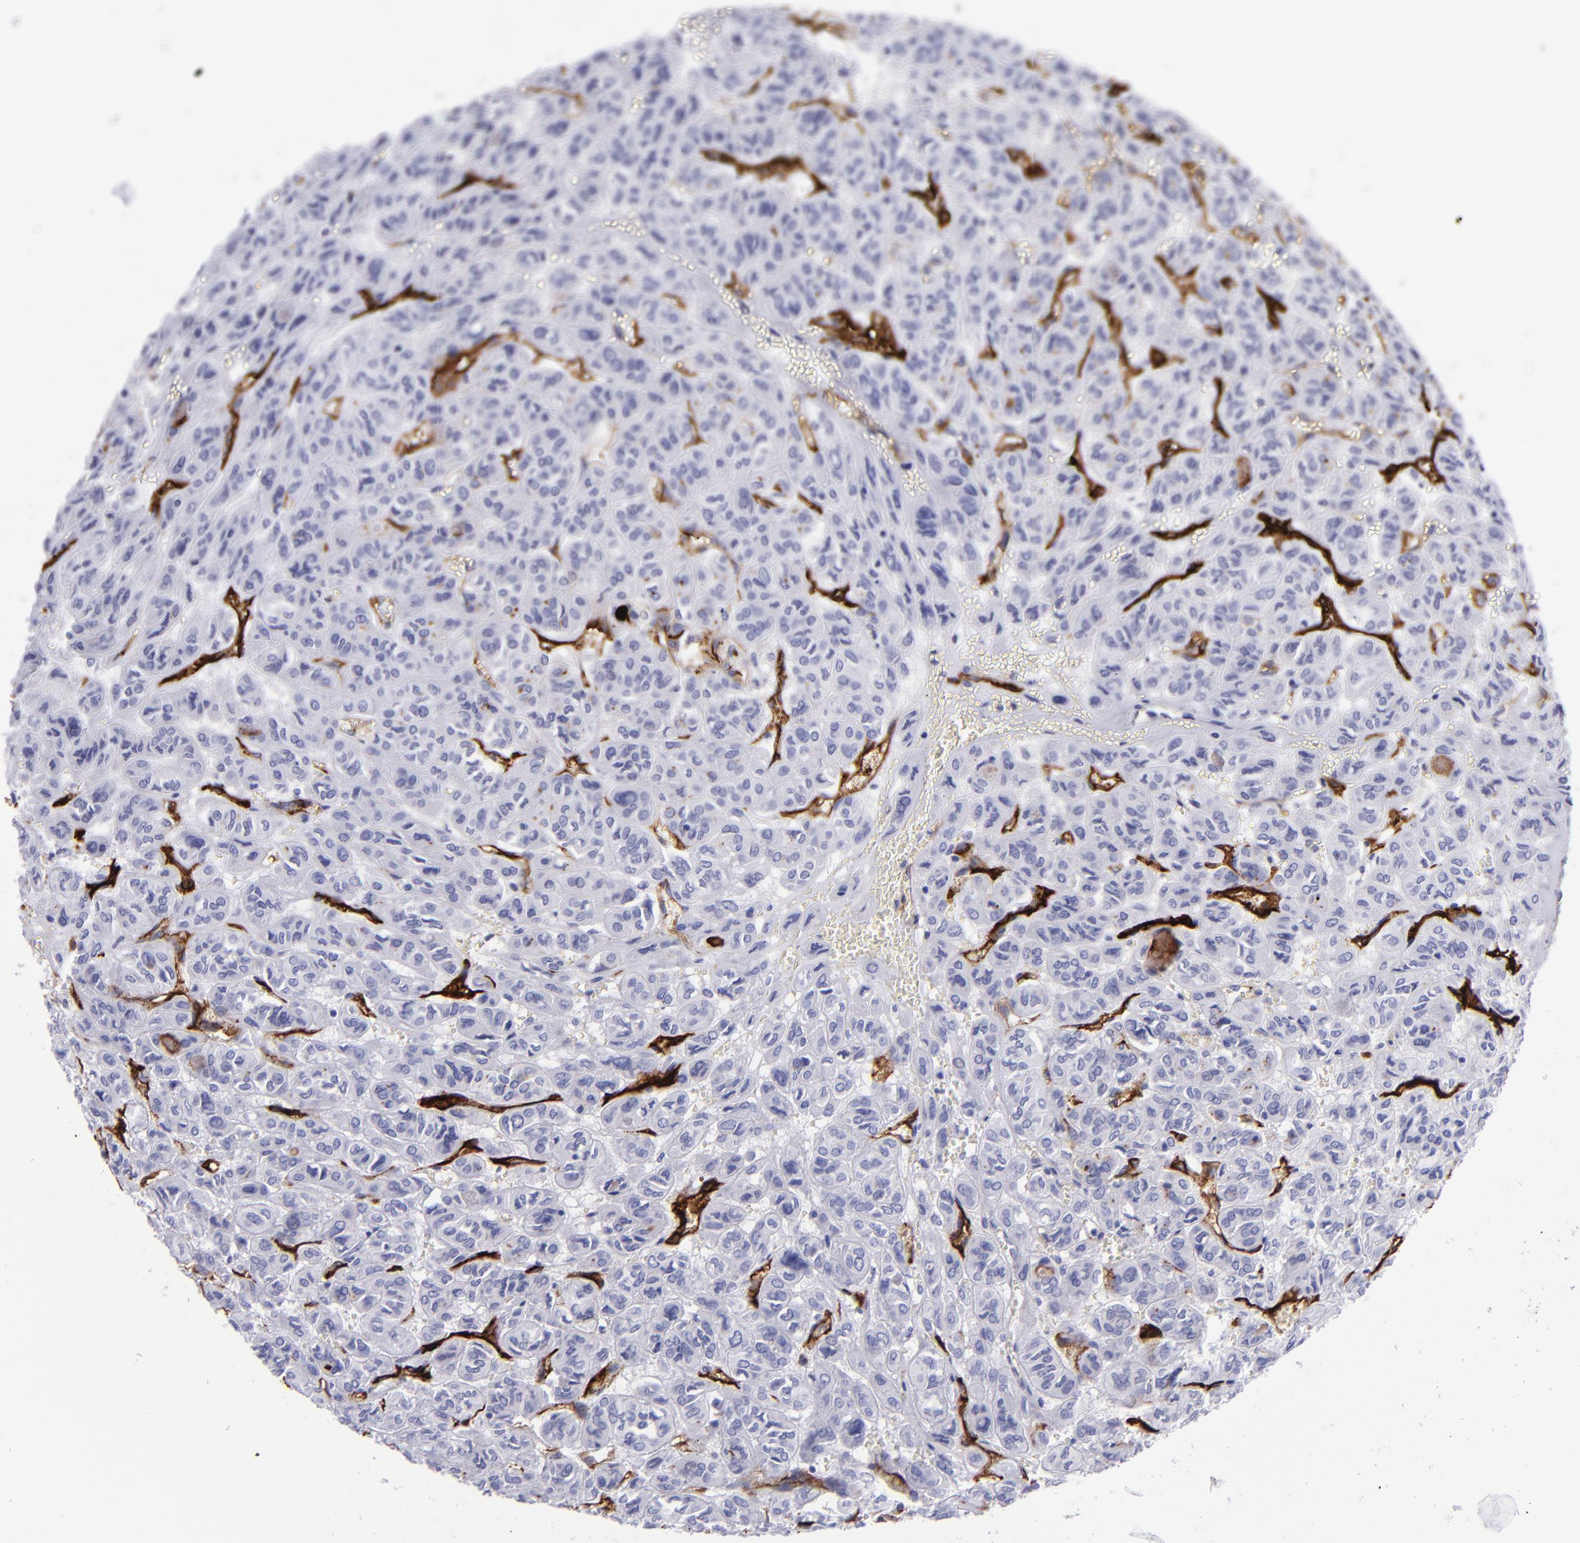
{"staining": {"intensity": "negative", "quantity": "none", "location": "none"}, "tissue": "thyroid cancer", "cell_type": "Tumor cells", "image_type": "cancer", "snomed": [{"axis": "morphology", "description": "Follicular adenoma carcinoma, NOS"}, {"axis": "topography", "description": "Thyroid gland"}], "caption": "Immunohistochemistry micrograph of human thyroid cancer (follicular adenoma carcinoma) stained for a protein (brown), which exhibits no positivity in tumor cells.", "gene": "ACE", "patient": {"sex": "female", "age": 71}}